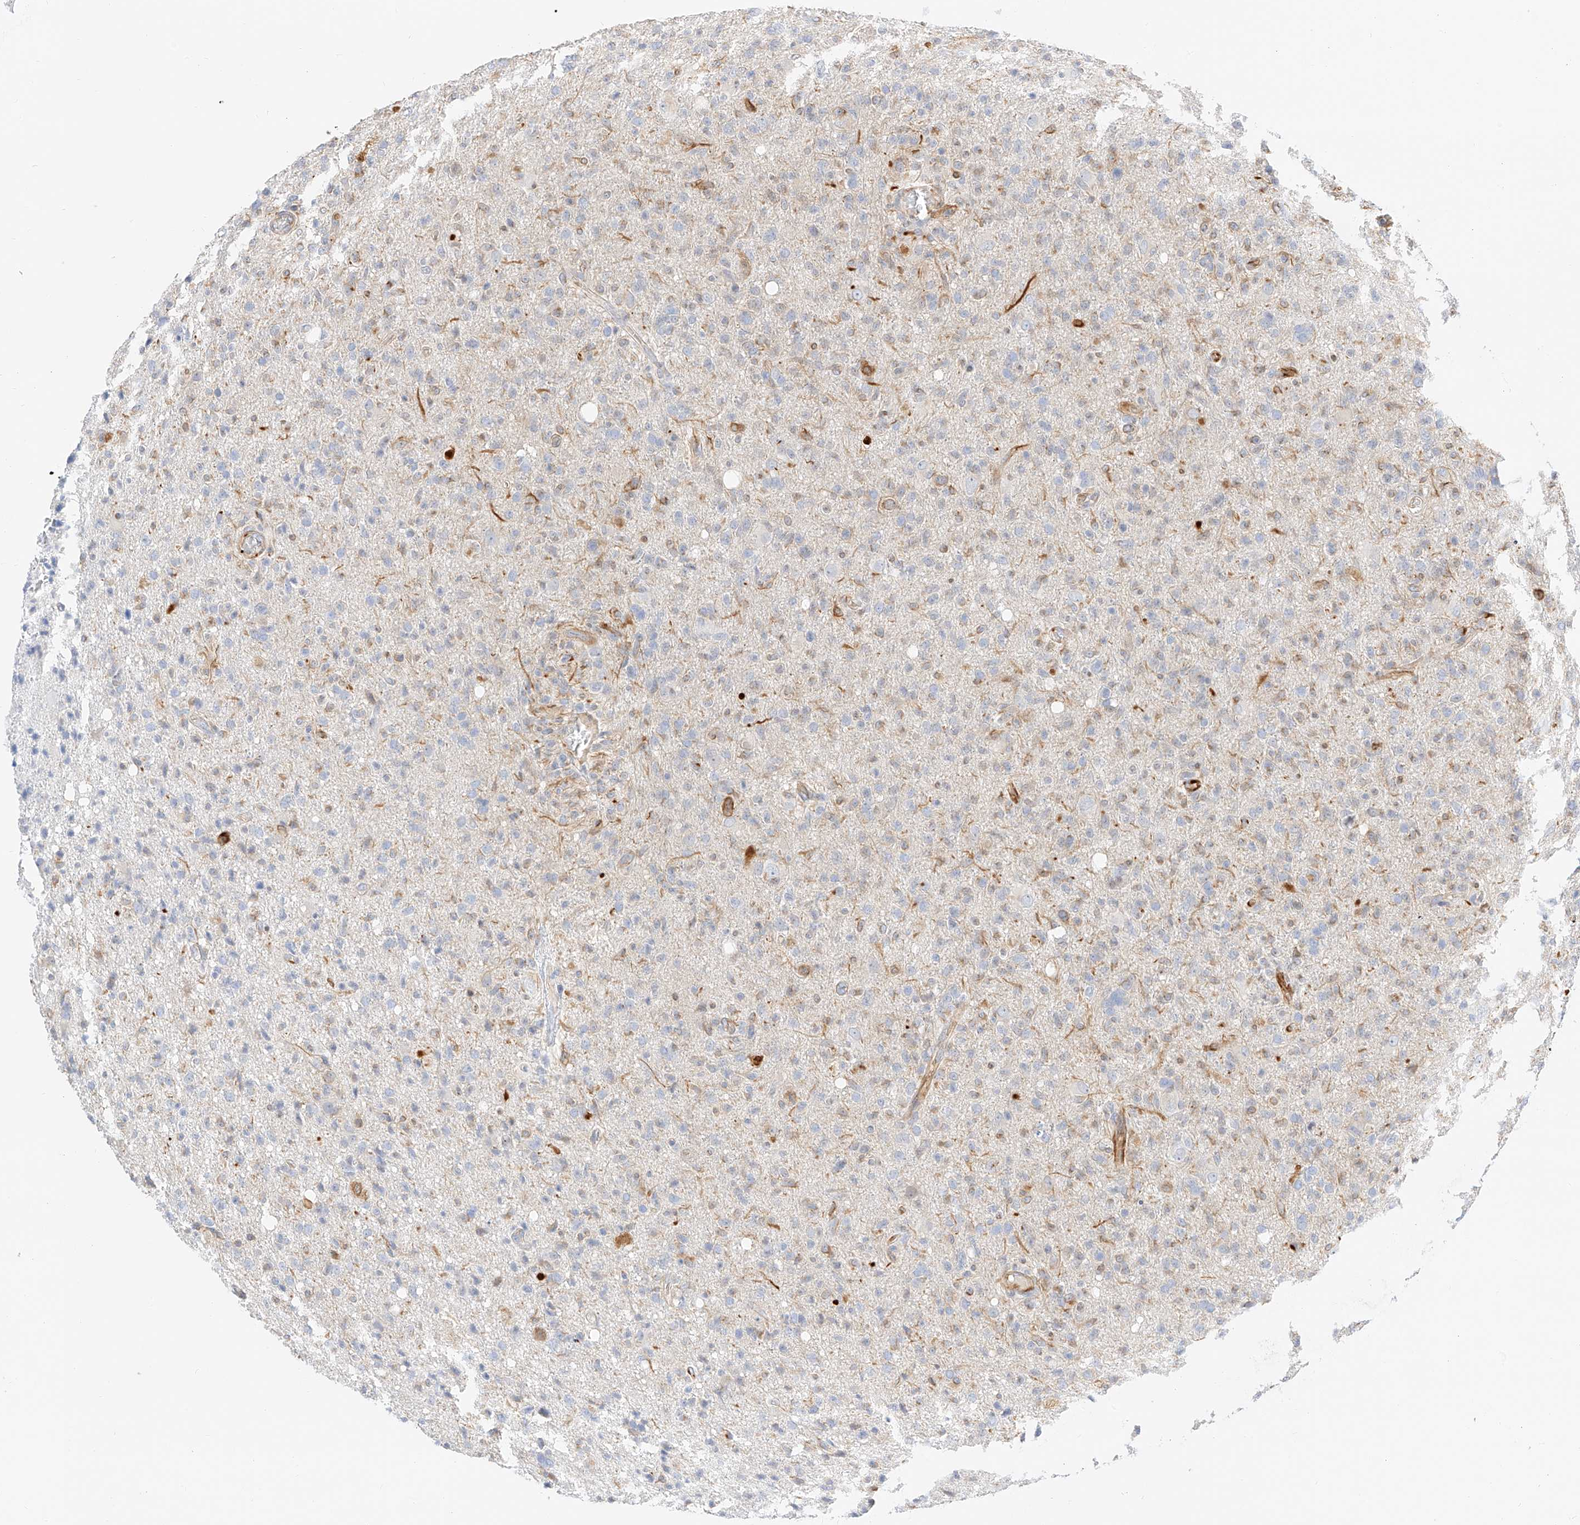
{"staining": {"intensity": "negative", "quantity": "none", "location": "none"}, "tissue": "glioma", "cell_type": "Tumor cells", "image_type": "cancer", "snomed": [{"axis": "morphology", "description": "Glioma, malignant, High grade"}, {"axis": "topography", "description": "Brain"}], "caption": "This micrograph is of glioma stained with immunohistochemistry to label a protein in brown with the nuclei are counter-stained blue. There is no positivity in tumor cells.", "gene": "CDCP2", "patient": {"sex": "female", "age": 57}}